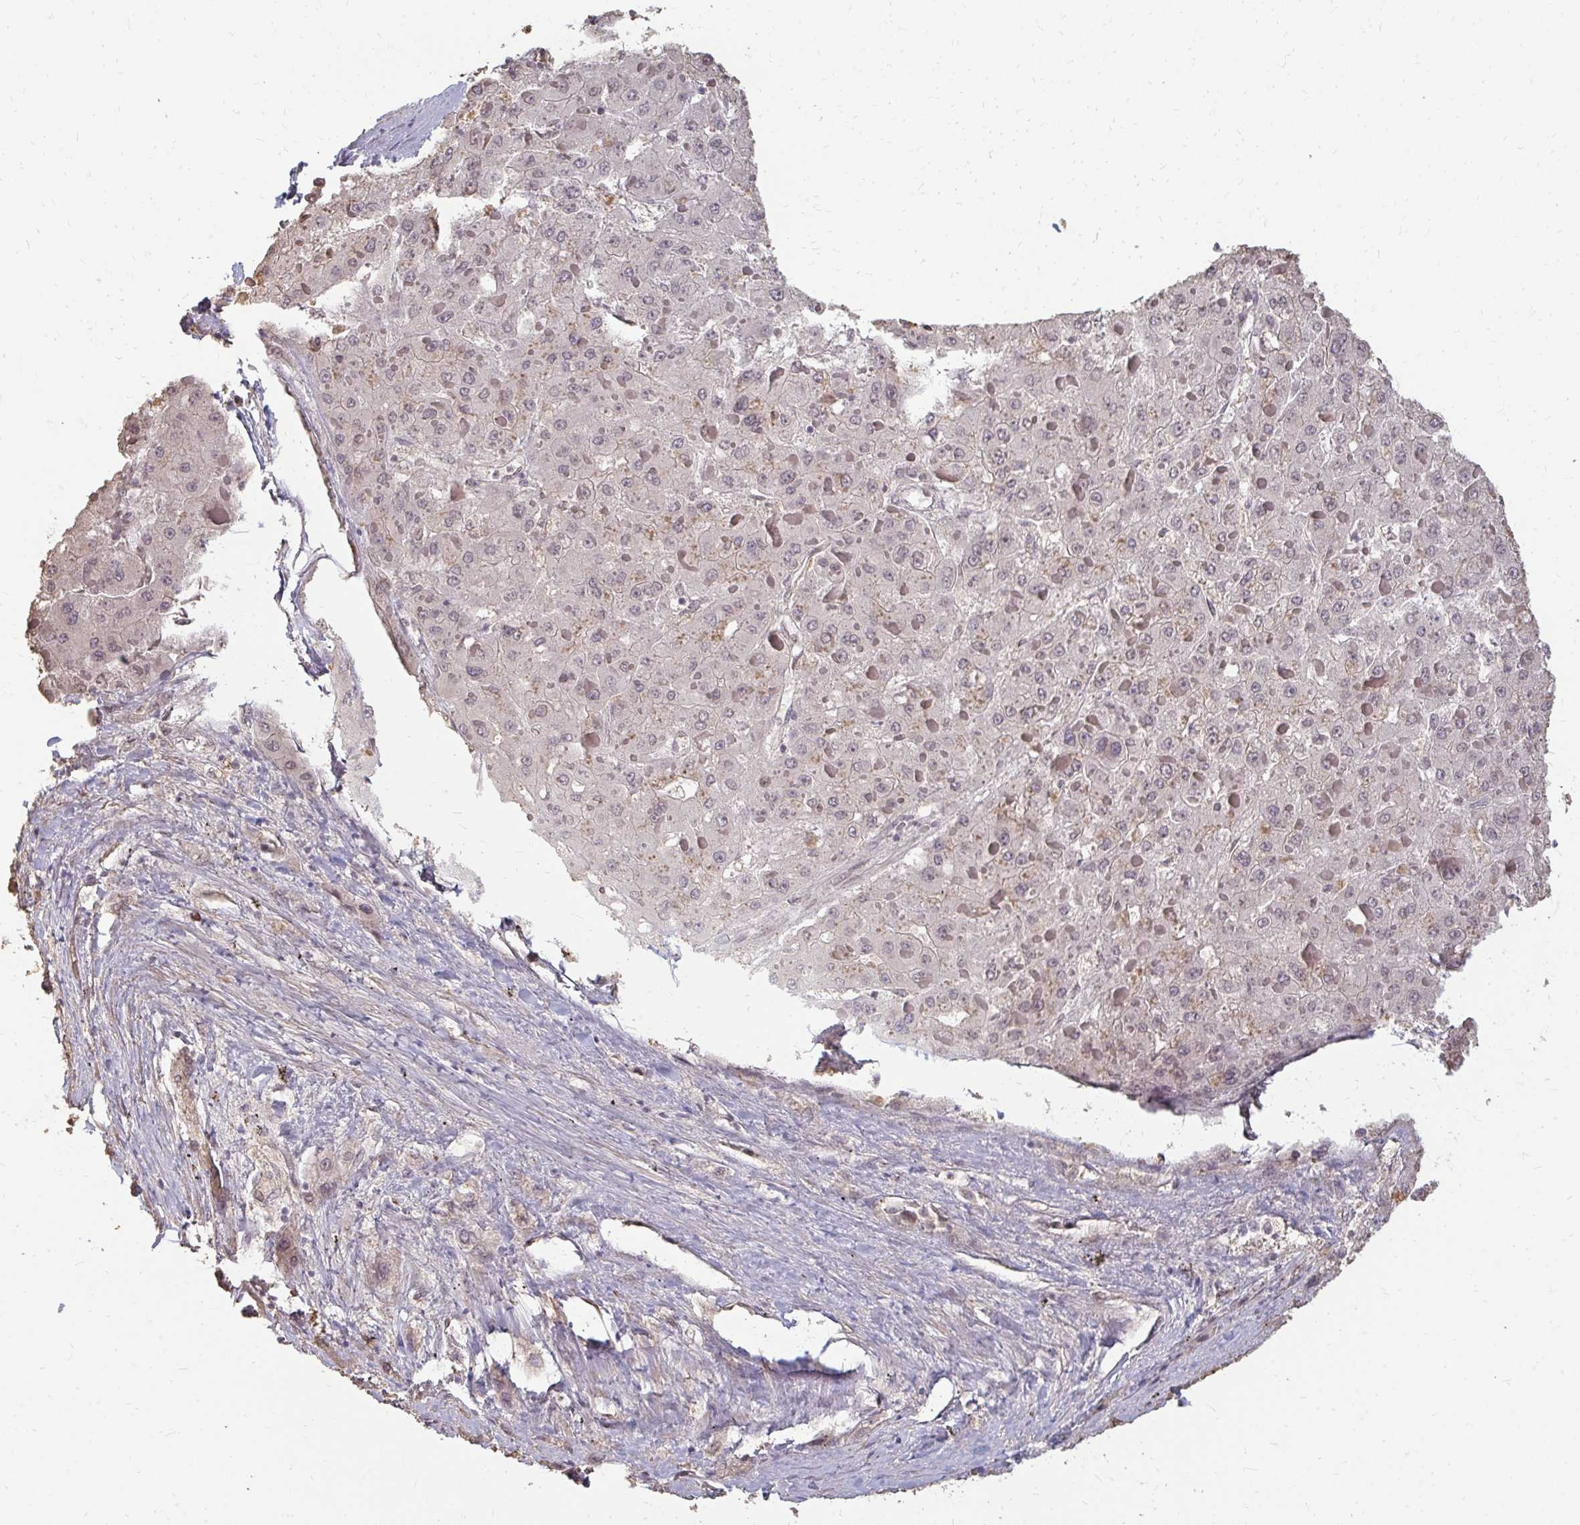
{"staining": {"intensity": "negative", "quantity": "none", "location": "none"}, "tissue": "liver cancer", "cell_type": "Tumor cells", "image_type": "cancer", "snomed": [{"axis": "morphology", "description": "Carcinoma, Hepatocellular, NOS"}, {"axis": "topography", "description": "Liver"}], "caption": "High magnification brightfield microscopy of liver cancer (hepatocellular carcinoma) stained with DAB (3,3'-diaminobenzidine) (brown) and counterstained with hematoxylin (blue): tumor cells show no significant positivity. (Stains: DAB (3,3'-diaminobenzidine) IHC with hematoxylin counter stain, Microscopy: brightfield microscopy at high magnification).", "gene": "GPC5", "patient": {"sex": "female", "age": 73}}